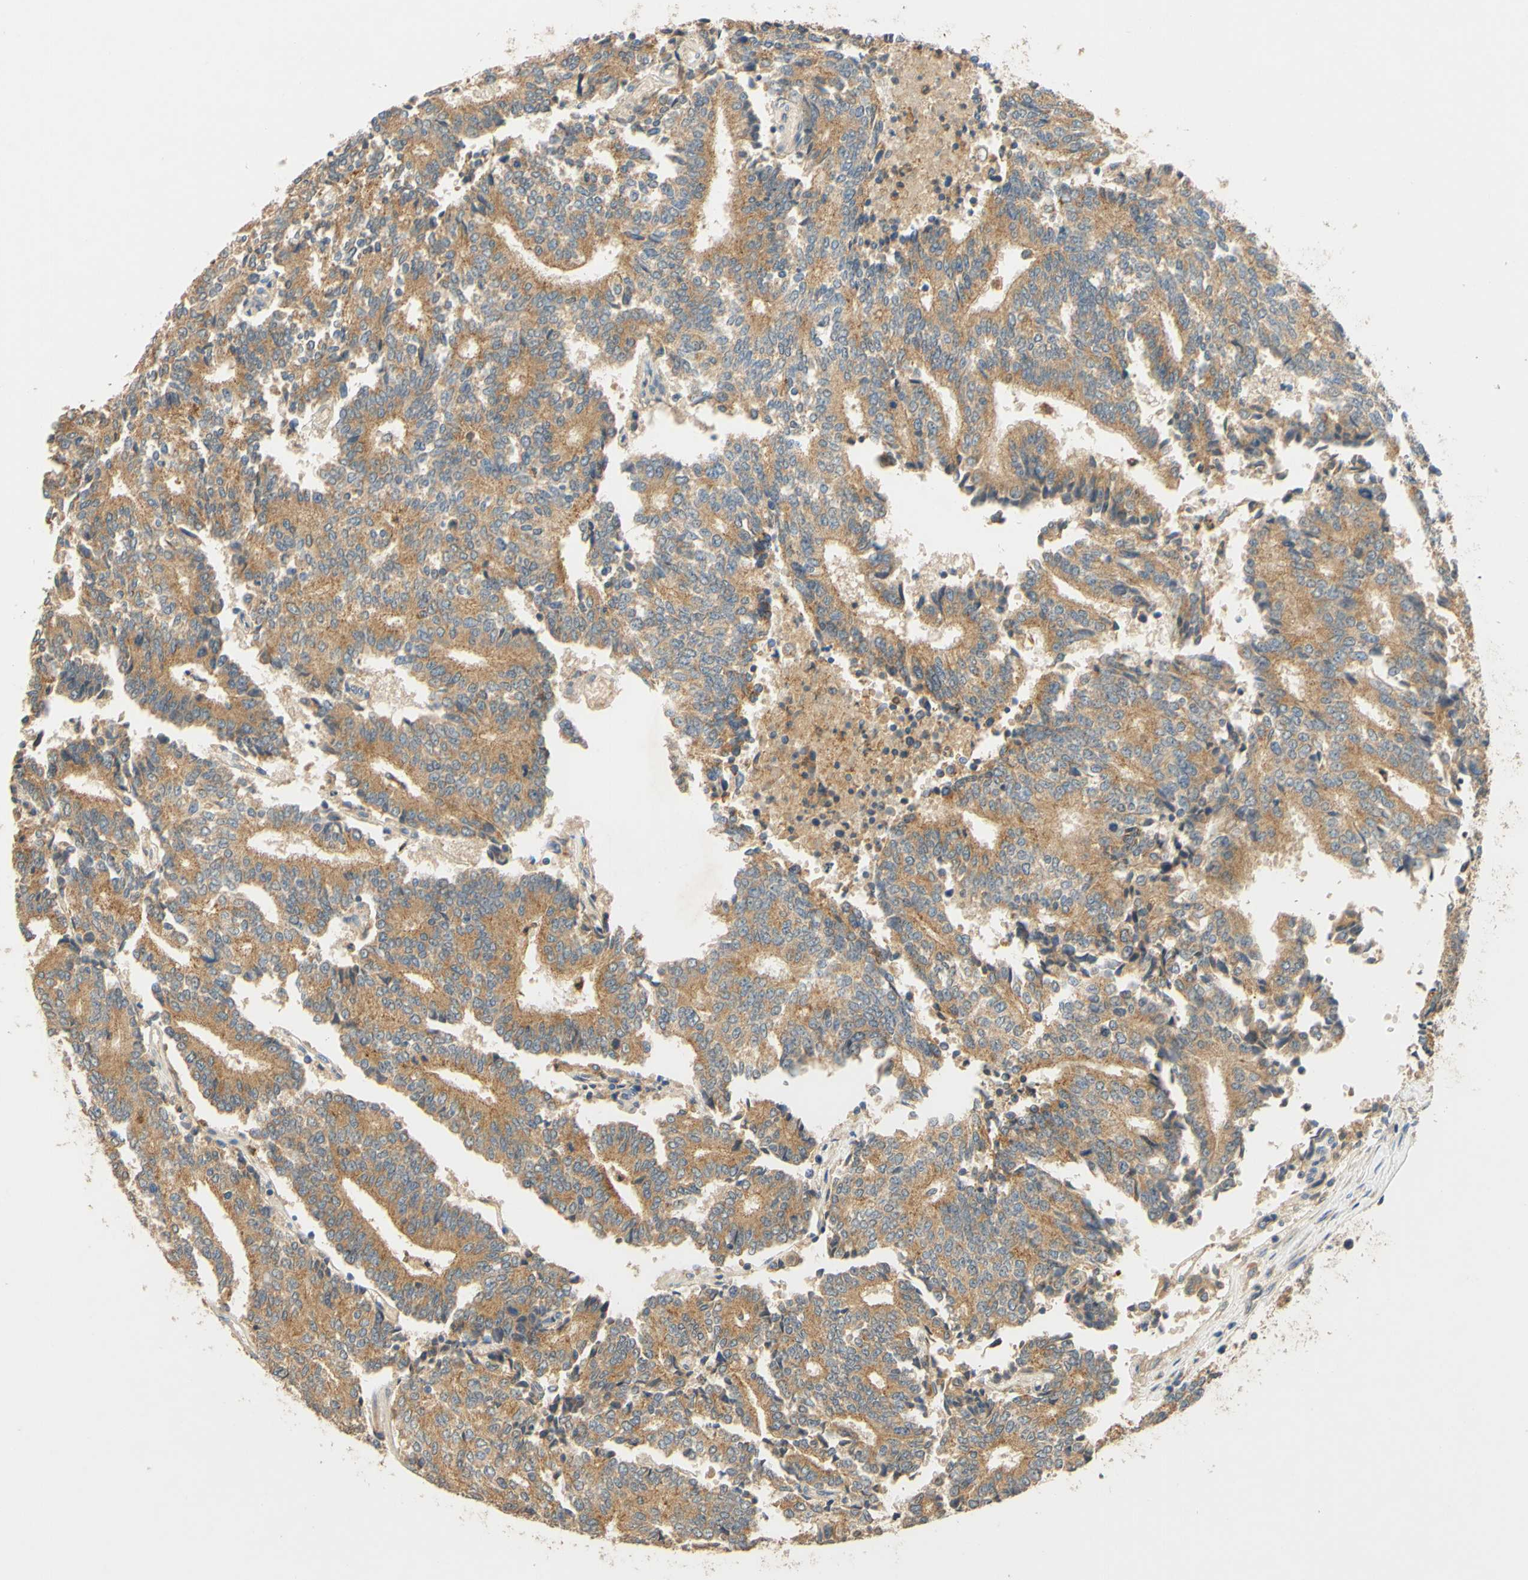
{"staining": {"intensity": "moderate", "quantity": ">75%", "location": "cytoplasmic/membranous"}, "tissue": "prostate cancer", "cell_type": "Tumor cells", "image_type": "cancer", "snomed": [{"axis": "morphology", "description": "Normal tissue, NOS"}, {"axis": "morphology", "description": "Adenocarcinoma, High grade"}, {"axis": "topography", "description": "Prostate"}, {"axis": "topography", "description": "Seminal veicle"}], "caption": "A micrograph showing moderate cytoplasmic/membranous positivity in about >75% of tumor cells in prostate adenocarcinoma (high-grade), as visualized by brown immunohistochemical staining.", "gene": "ENTREP2", "patient": {"sex": "male", "age": 55}}